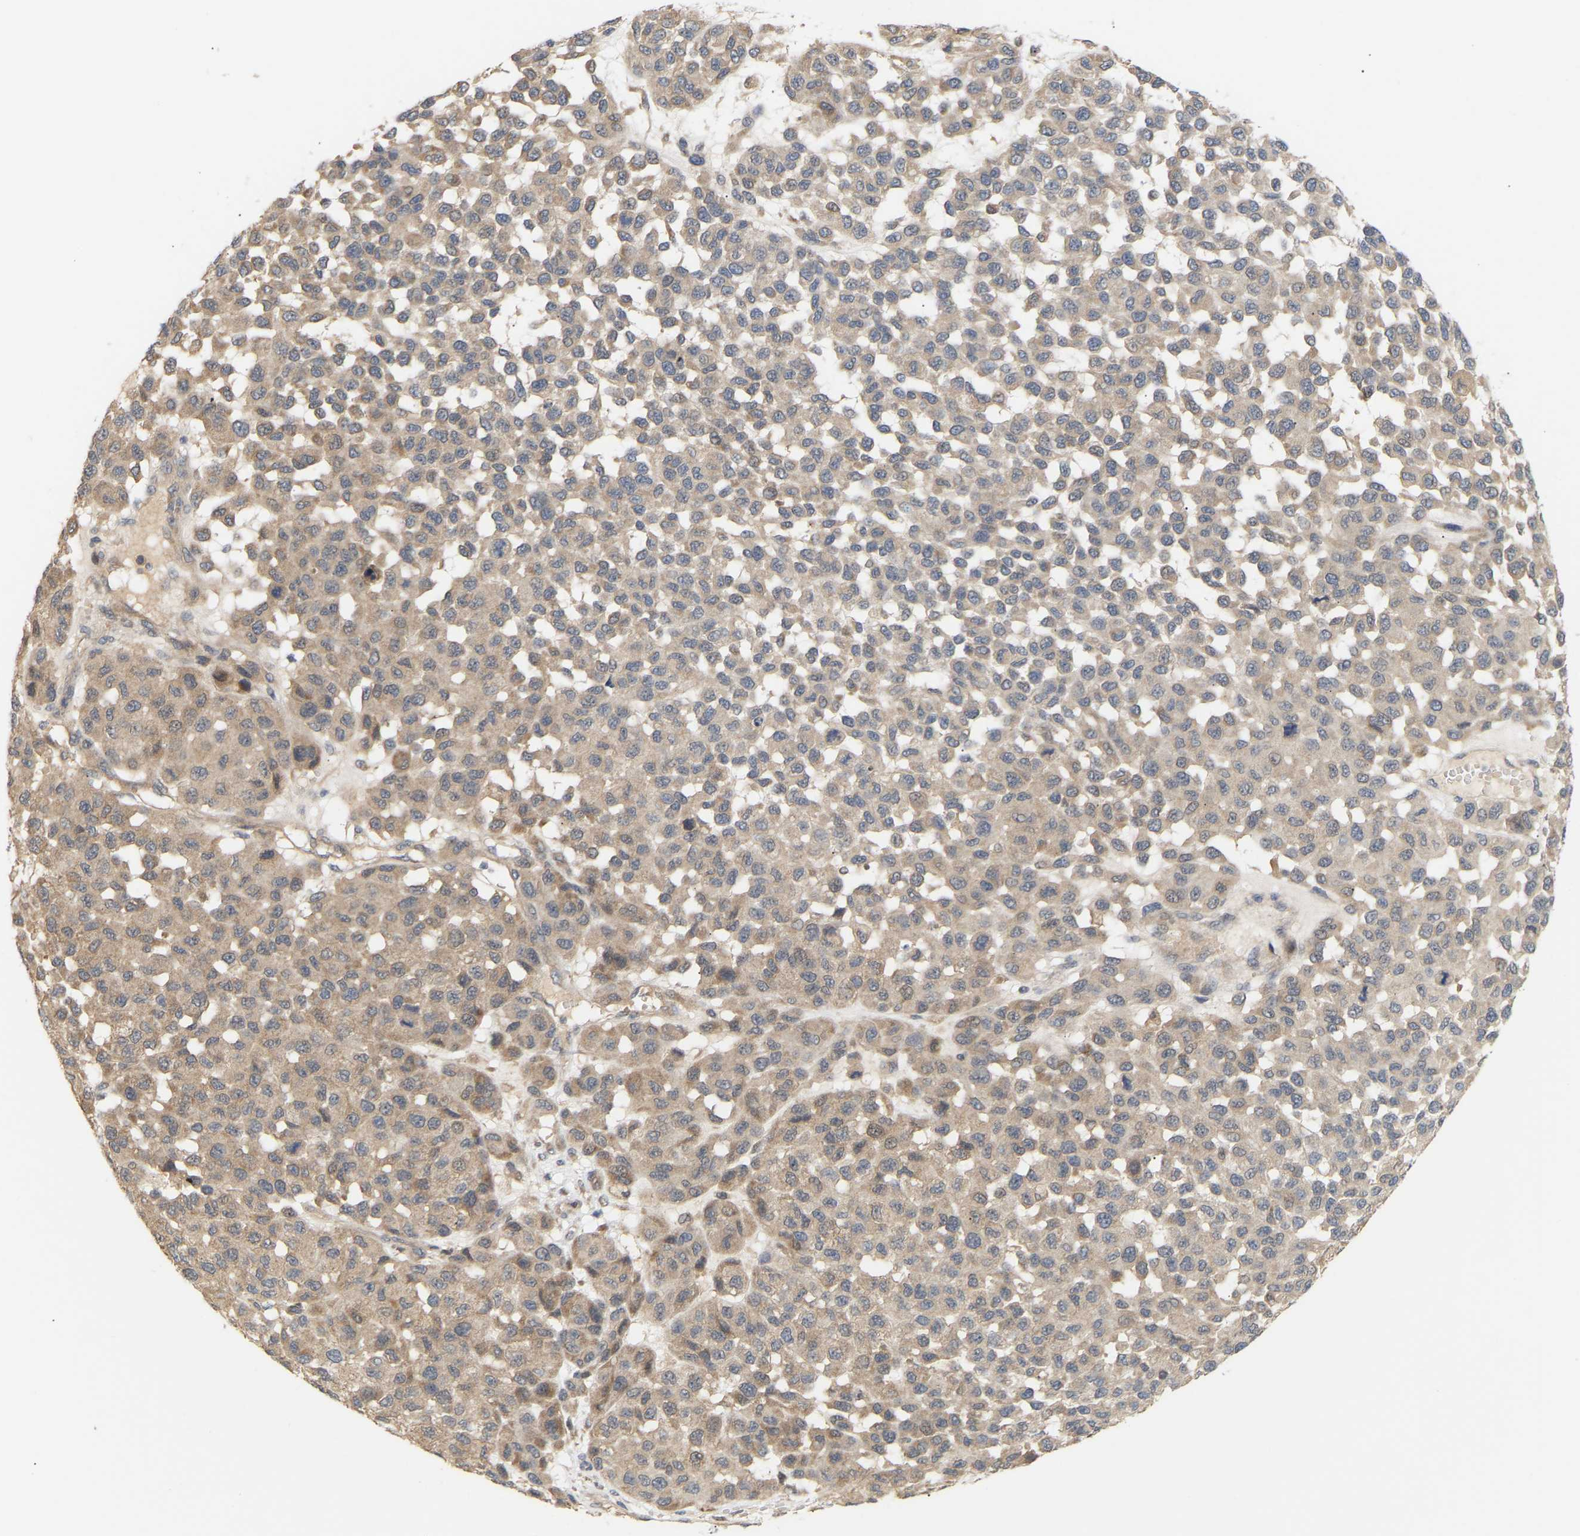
{"staining": {"intensity": "weak", "quantity": ">75%", "location": "cytoplasmic/membranous"}, "tissue": "melanoma", "cell_type": "Tumor cells", "image_type": "cancer", "snomed": [{"axis": "morphology", "description": "Malignant melanoma, NOS"}, {"axis": "topography", "description": "Skin"}], "caption": "Protein expression analysis of malignant melanoma demonstrates weak cytoplasmic/membranous positivity in approximately >75% of tumor cells.", "gene": "TPMT", "patient": {"sex": "male", "age": 62}}